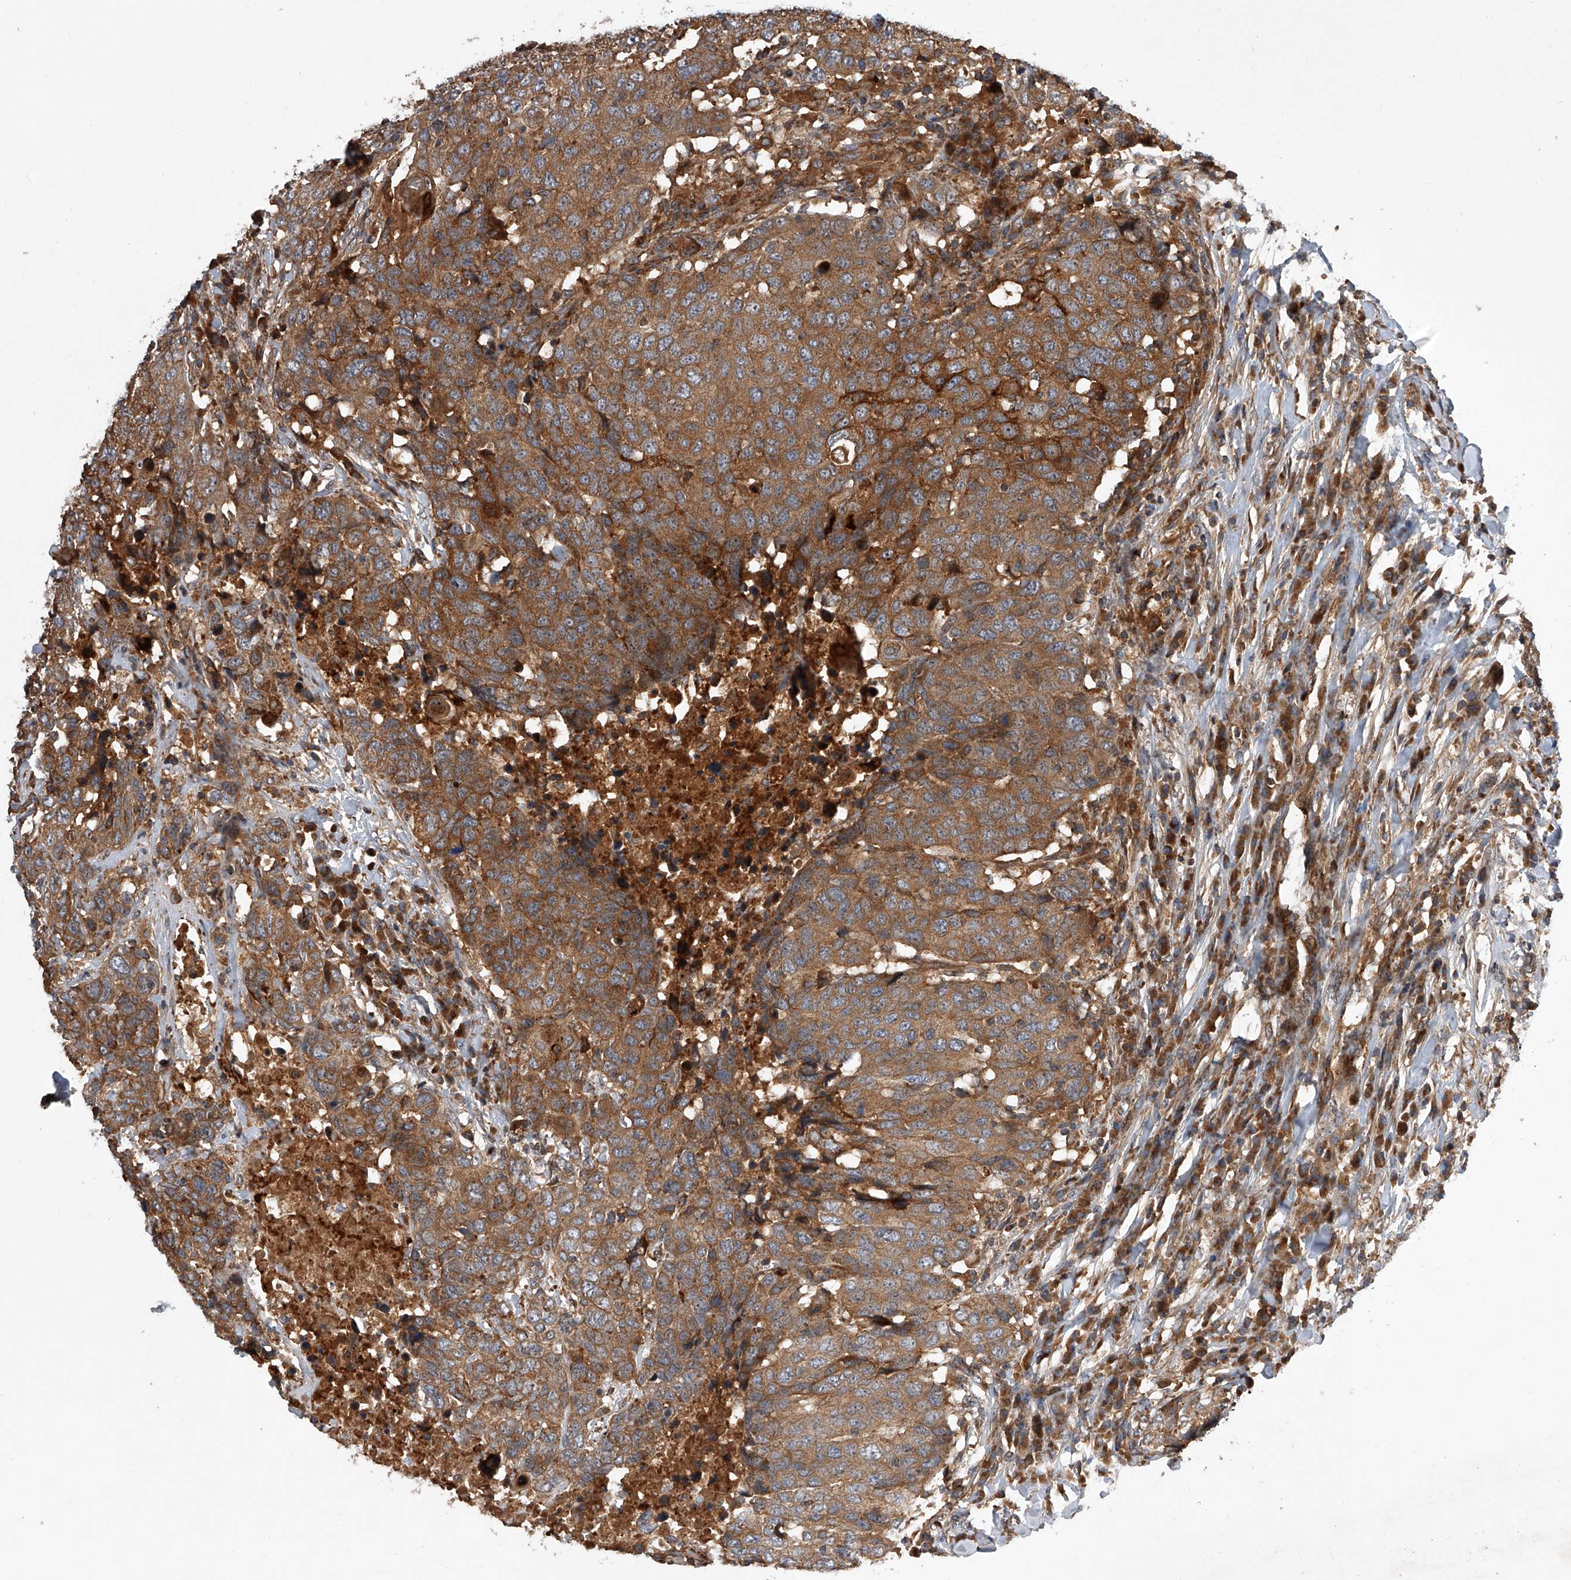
{"staining": {"intensity": "moderate", "quantity": ">75%", "location": "cytoplasmic/membranous"}, "tissue": "head and neck cancer", "cell_type": "Tumor cells", "image_type": "cancer", "snomed": [{"axis": "morphology", "description": "Squamous cell carcinoma, NOS"}, {"axis": "topography", "description": "Head-Neck"}], "caption": "This is a photomicrograph of immunohistochemistry staining of head and neck cancer, which shows moderate expression in the cytoplasmic/membranous of tumor cells.", "gene": "USP47", "patient": {"sex": "male", "age": 66}}